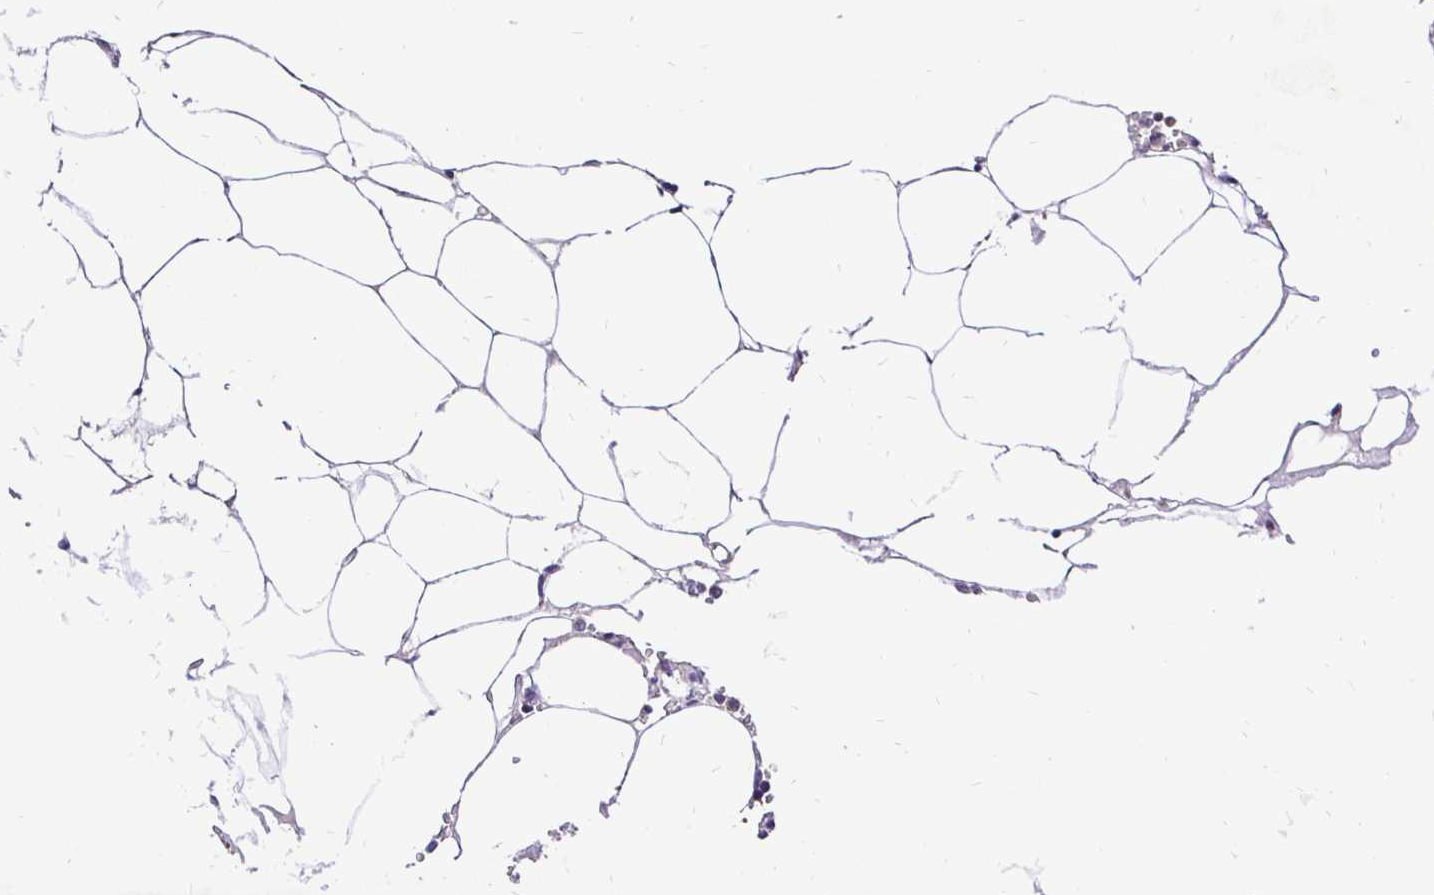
{"staining": {"intensity": "weak", "quantity": "25%-75%", "location": "cytoplasmic/membranous,nuclear"}, "tissue": "bone marrow", "cell_type": "Hematopoietic cells", "image_type": "normal", "snomed": [{"axis": "morphology", "description": "Normal tissue, NOS"}, {"axis": "topography", "description": "Bone marrow"}], "caption": "High-magnification brightfield microscopy of normal bone marrow stained with DAB (brown) and counterstained with hematoxylin (blue). hematopoietic cells exhibit weak cytoplasmic/membranous,nuclear staining is identified in approximately25%-75% of cells.", "gene": "UBE2M", "patient": {"sex": "male", "age": 54}}